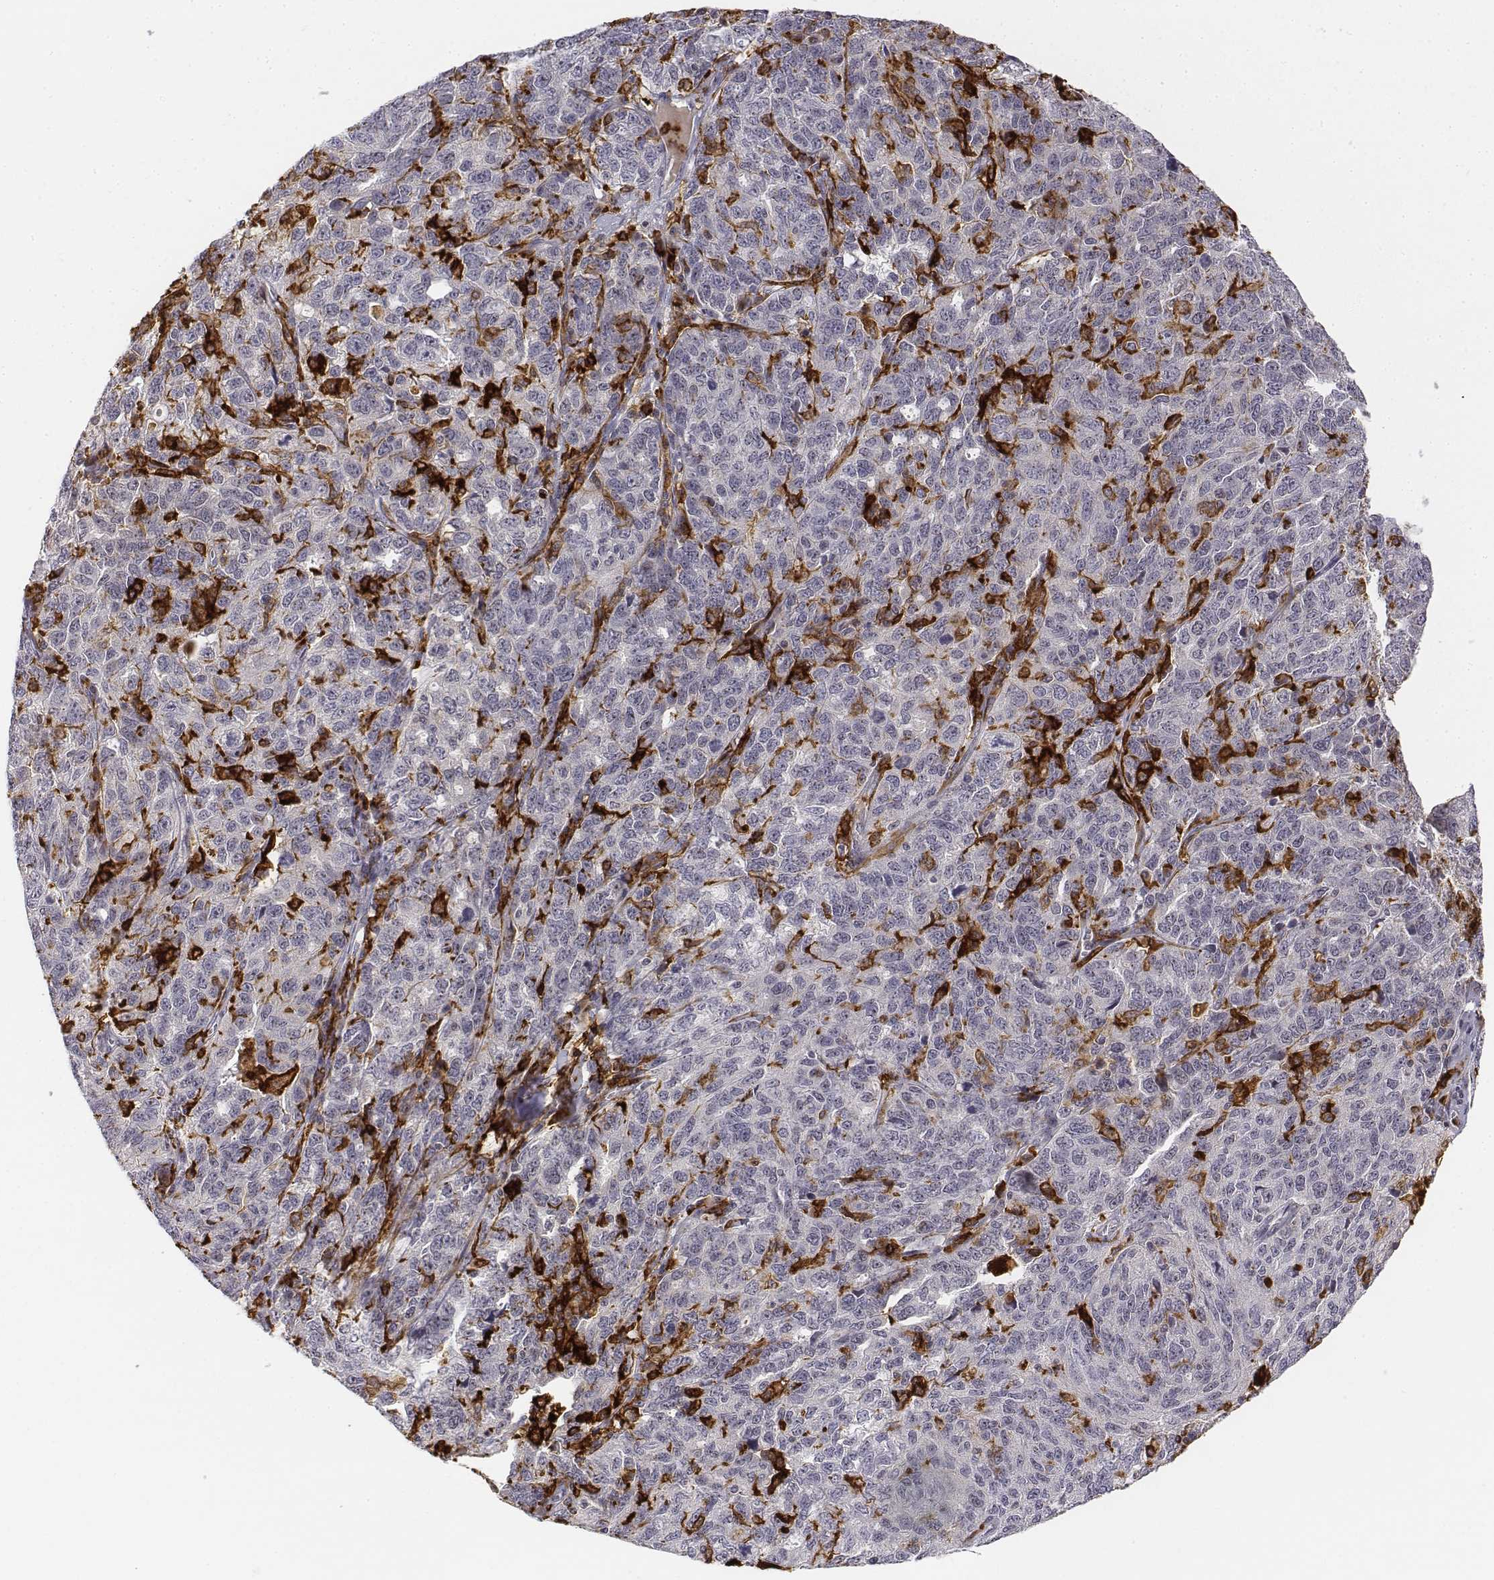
{"staining": {"intensity": "negative", "quantity": "none", "location": "none"}, "tissue": "ovarian cancer", "cell_type": "Tumor cells", "image_type": "cancer", "snomed": [{"axis": "morphology", "description": "Cystadenocarcinoma, serous, NOS"}, {"axis": "topography", "description": "Ovary"}], "caption": "Immunohistochemistry of human ovarian cancer displays no positivity in tumor cells.", "gene": "CD14", "patient": {"sex": "female", "age": 71}}